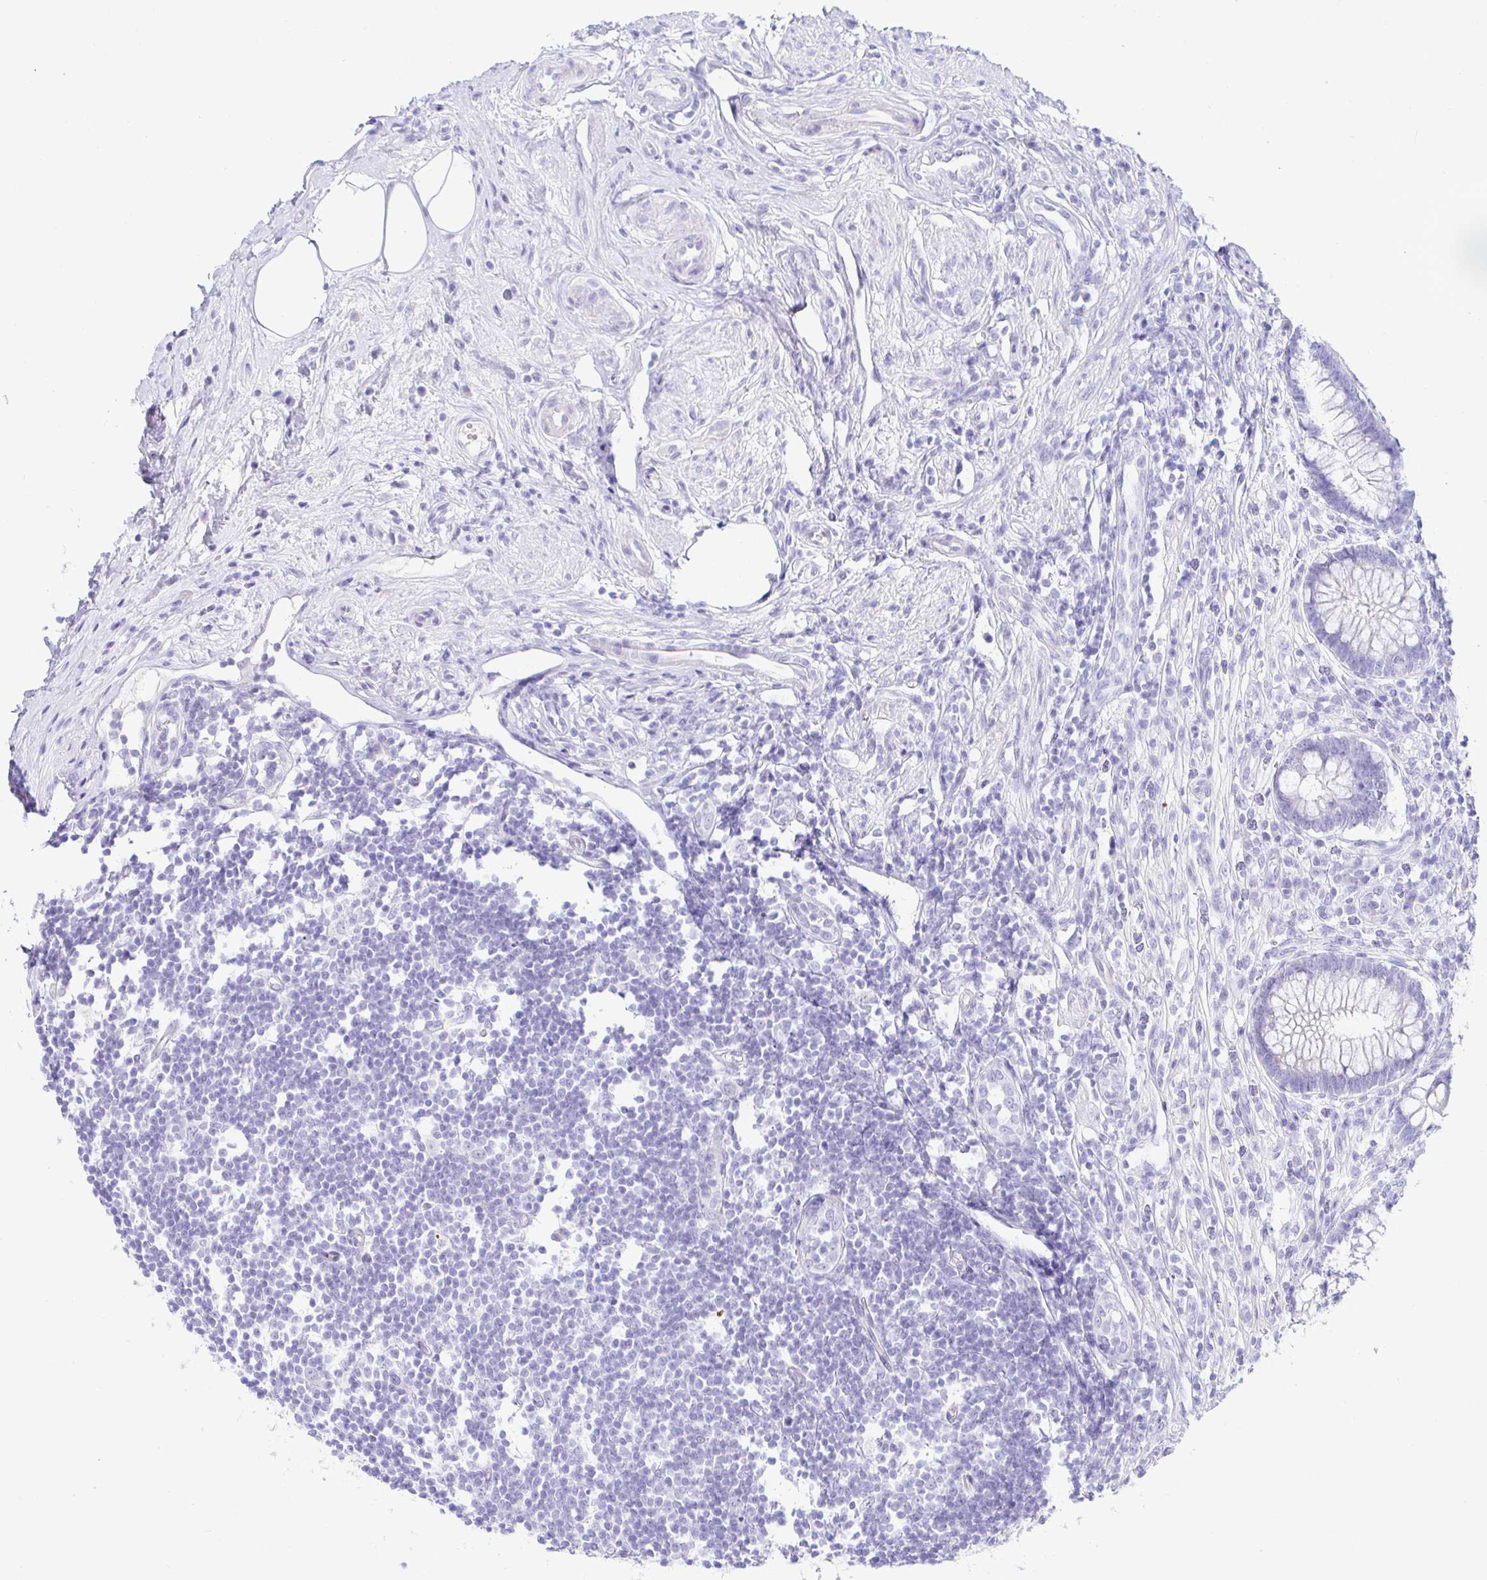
{"staining": {"intensity": "weak", "quantity": "<25%", "location": "cytoplasmic/membranous"}, "tissue": "appendix", "cell_type": "Glandular cells", "image_type": "normal", "snomed": [{"axis": "morphology", "description": "Normal tissue, NOS"}, {"axis": "topography", "description": "Appendix"}], "caption": "An immunohistochemistry photomicrograph of normal appendix is shown. There is no staining in glandular cells of appendix.", "gene": "PINLYP", "patient": {"sex": "female", "age": 56}}